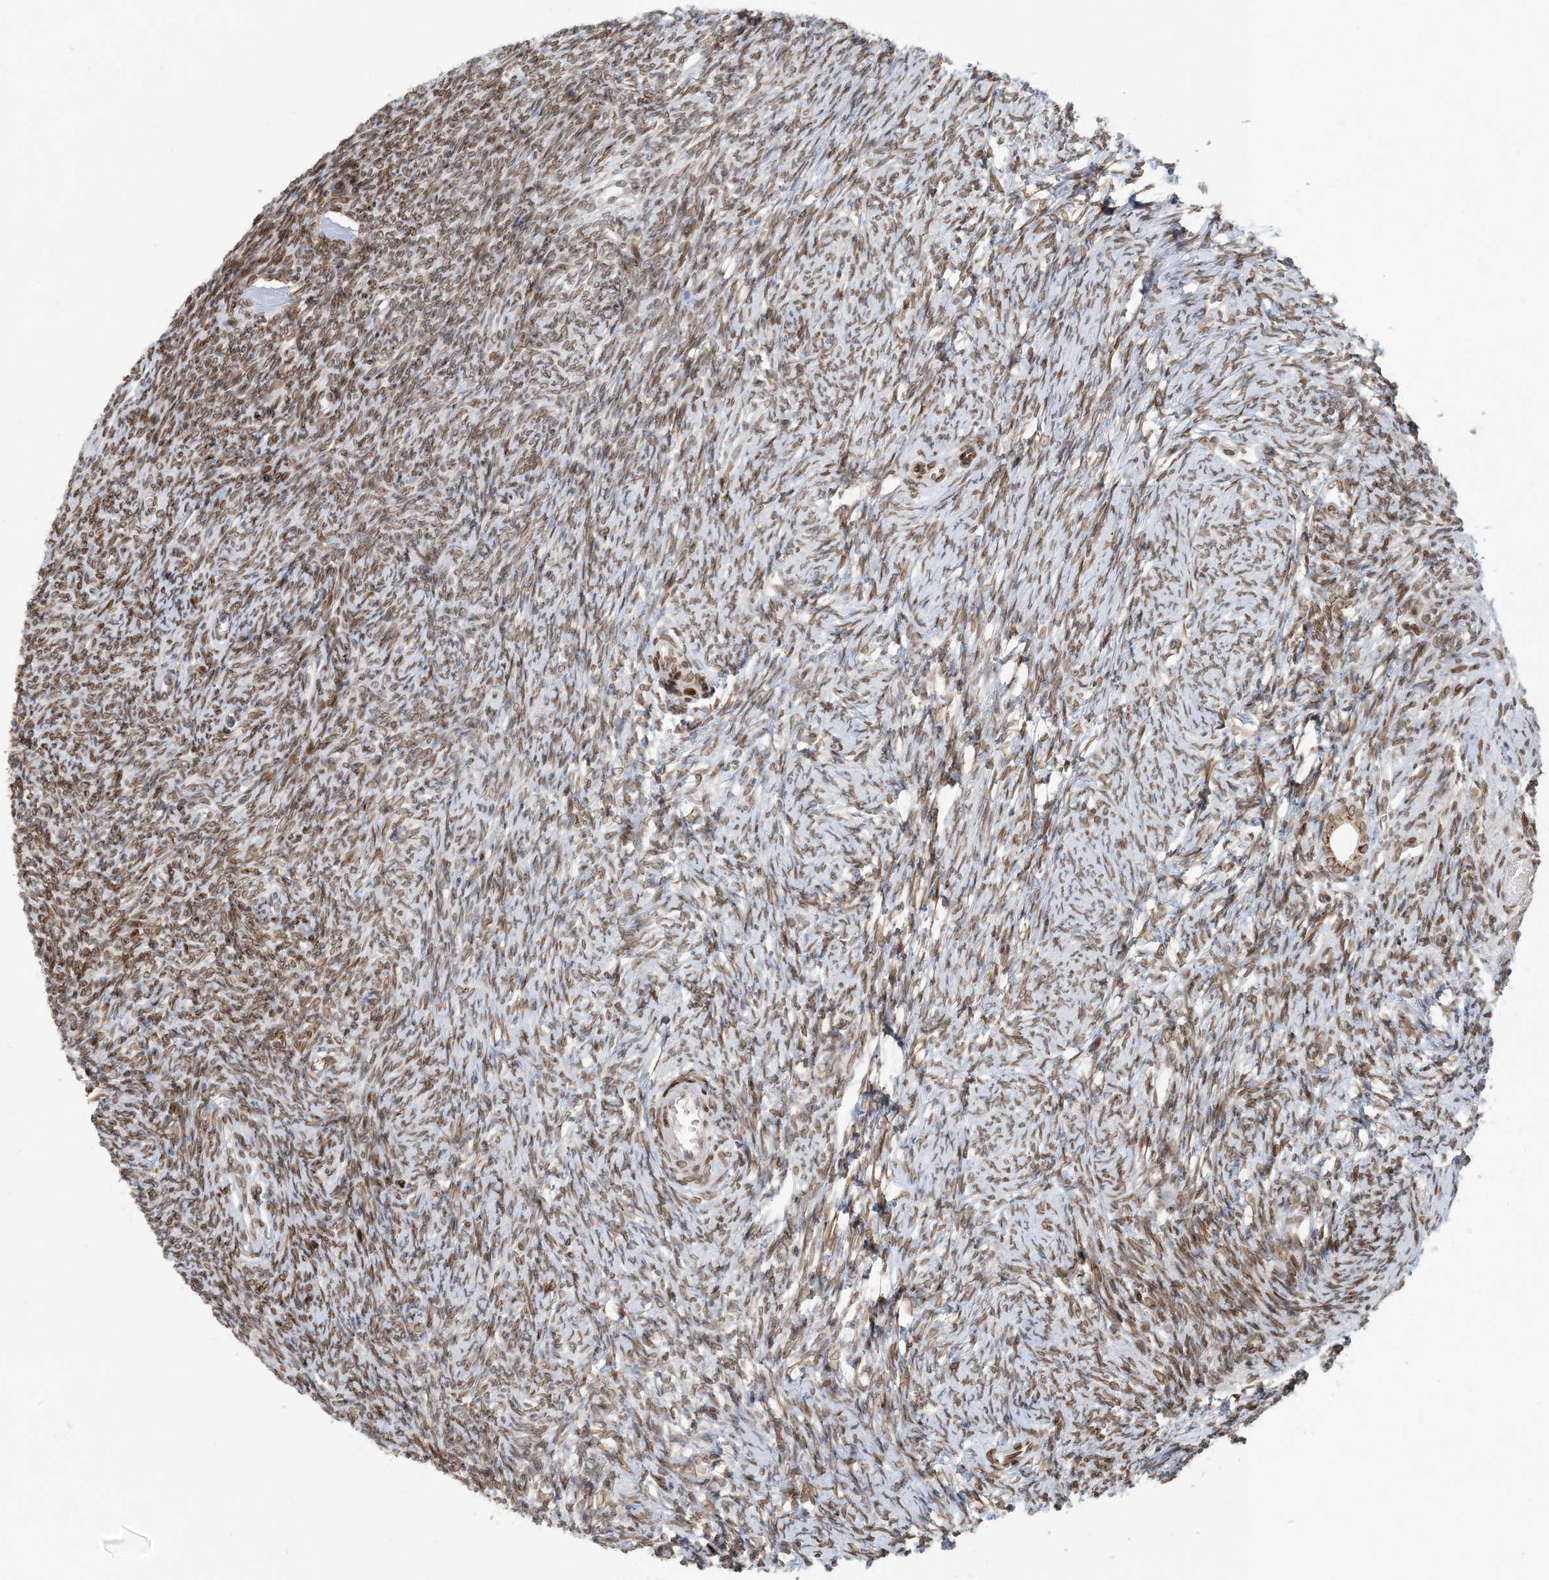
{"staining": {"intensity": "weak", "quantity": "25%-75%", "location": "nuclear"}, "tissue": "ovary", "cell_type": "Follicle cells", "image_type": "normal", "snomed": [{"axis": "morphology", "description": "Normal tissue, NOS"}, {"axis": "morphology", "description": "Cyst, NOS"}, {"axis": "topography", "description": "Ovary"}], "caption": "Immunohistochemical staining of normal ovary exhibits weak nuclear protein expression in about 25%-75% of follicle cells. Ihc stains the protein of interest in brown and the nuclei are stained blue.", "gene": "SLC35A2", "patient": {"sex": "female", "age": 33}}